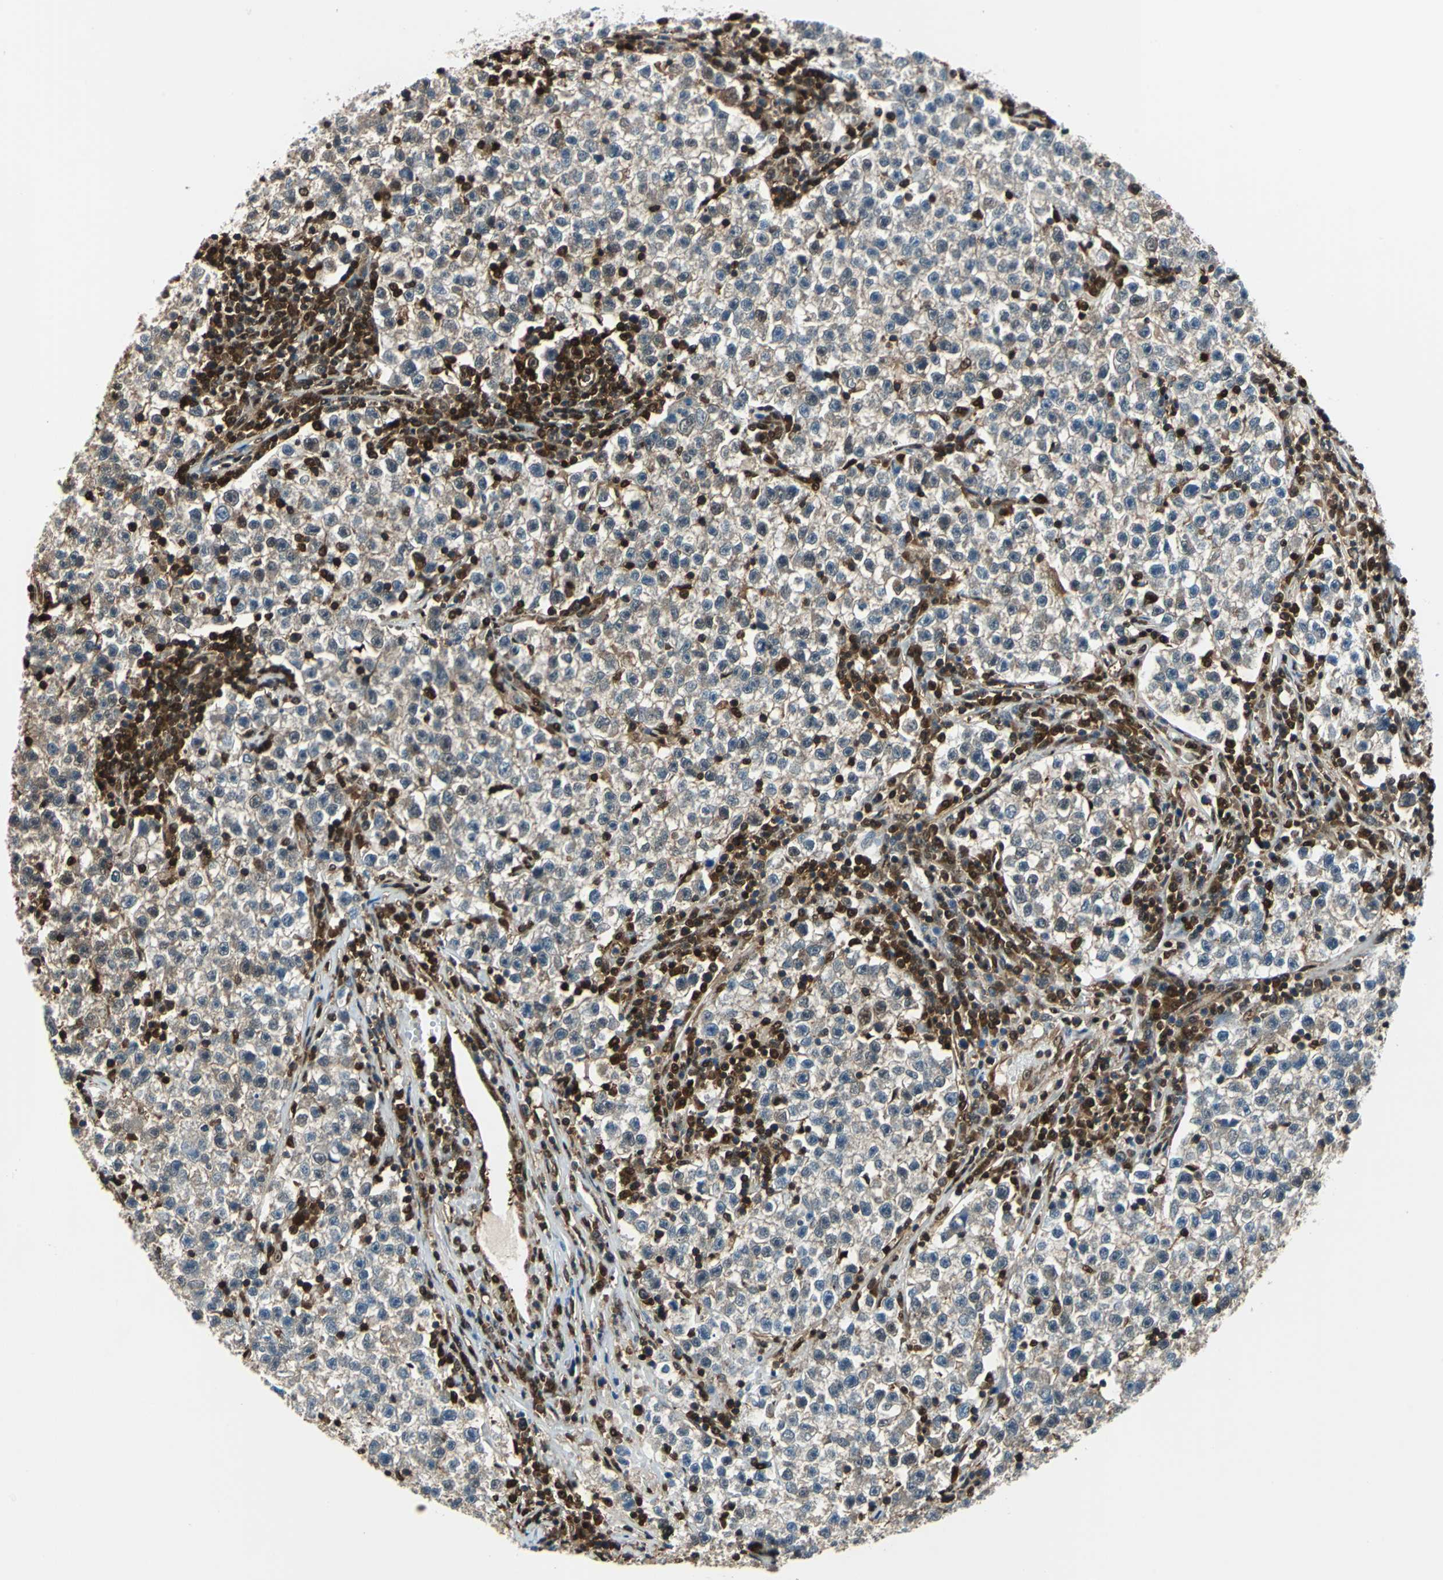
{"staining": {"intensity": "weak", "quantity": "25%-75%", "location": "cytoplasmic/membranous"}, "tissue": "testis cancer", "cell_type": "Tumor cells", "image_type": "cancer", "snomed": [{"axis": "morphology", "description": "Seminoma, NOS"}, {"axis": "topography", "description": "Testis"}], "caption": "Weak cytoplasmic/membranous protein staining is seen in about 25%-75% of tumor cells in testis cancer.", "gene": "PSME1", "patient": {"sex": "male", "age": 22}}